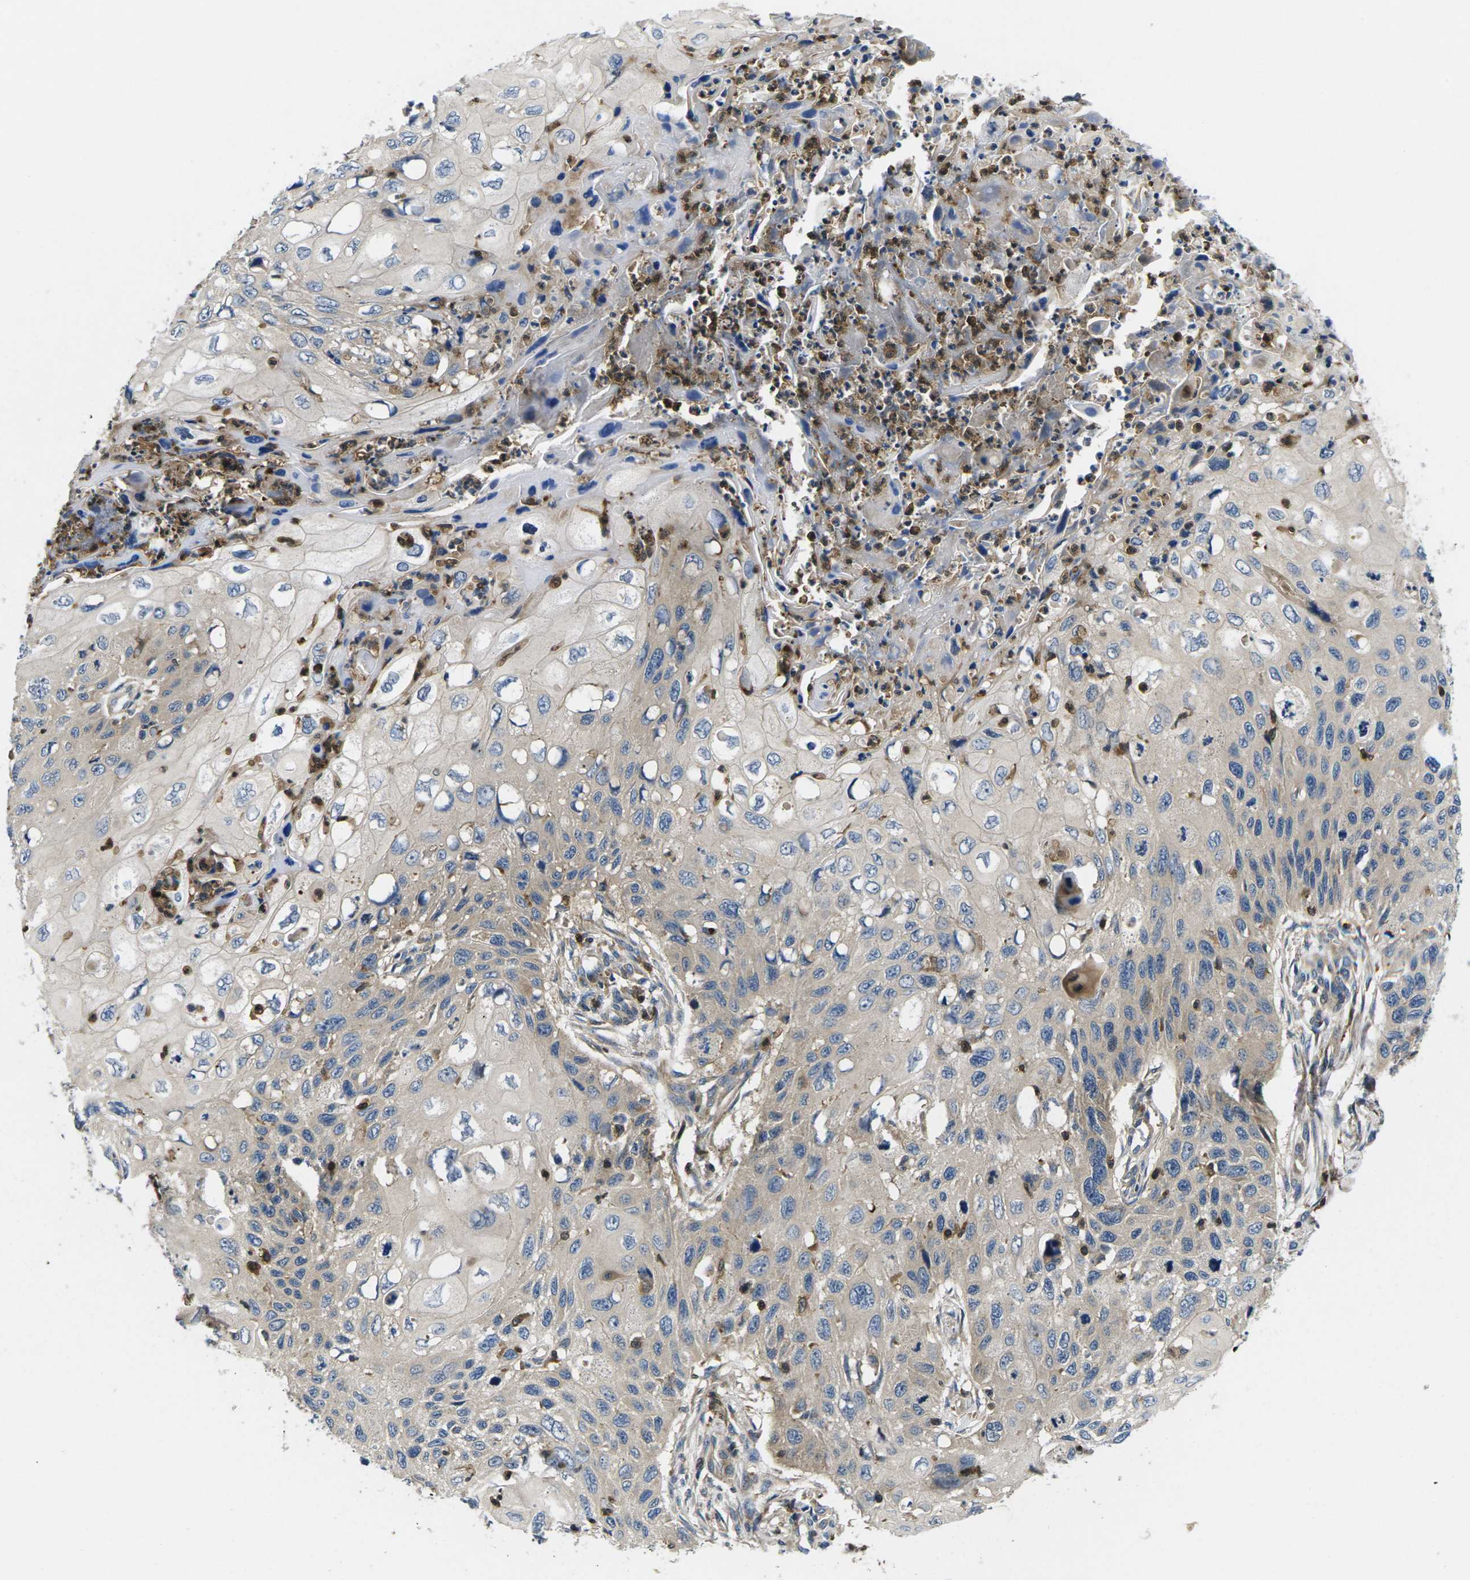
{"staining": {"intensity": "weak", "quantity": ">75%", "location": "cytoplasmic/membranous"}, "tissue": "cervical cancer", "cell_type": "Tumor cells", "image_type": "cancer", "snomed": [{"axis": "morphology", "description": "Squamous cell carcinoma, NOS"}, {"axis": "topography", "description": "Cervix"}], "caption": "A micrograph of cervical squamous cell carcinoma stained for a protein reveals weak cytoplasmic/membranous brown staining in tumor cells.", "gene": "PLCE1", "patient": {"sex": "female", "age": 70}}